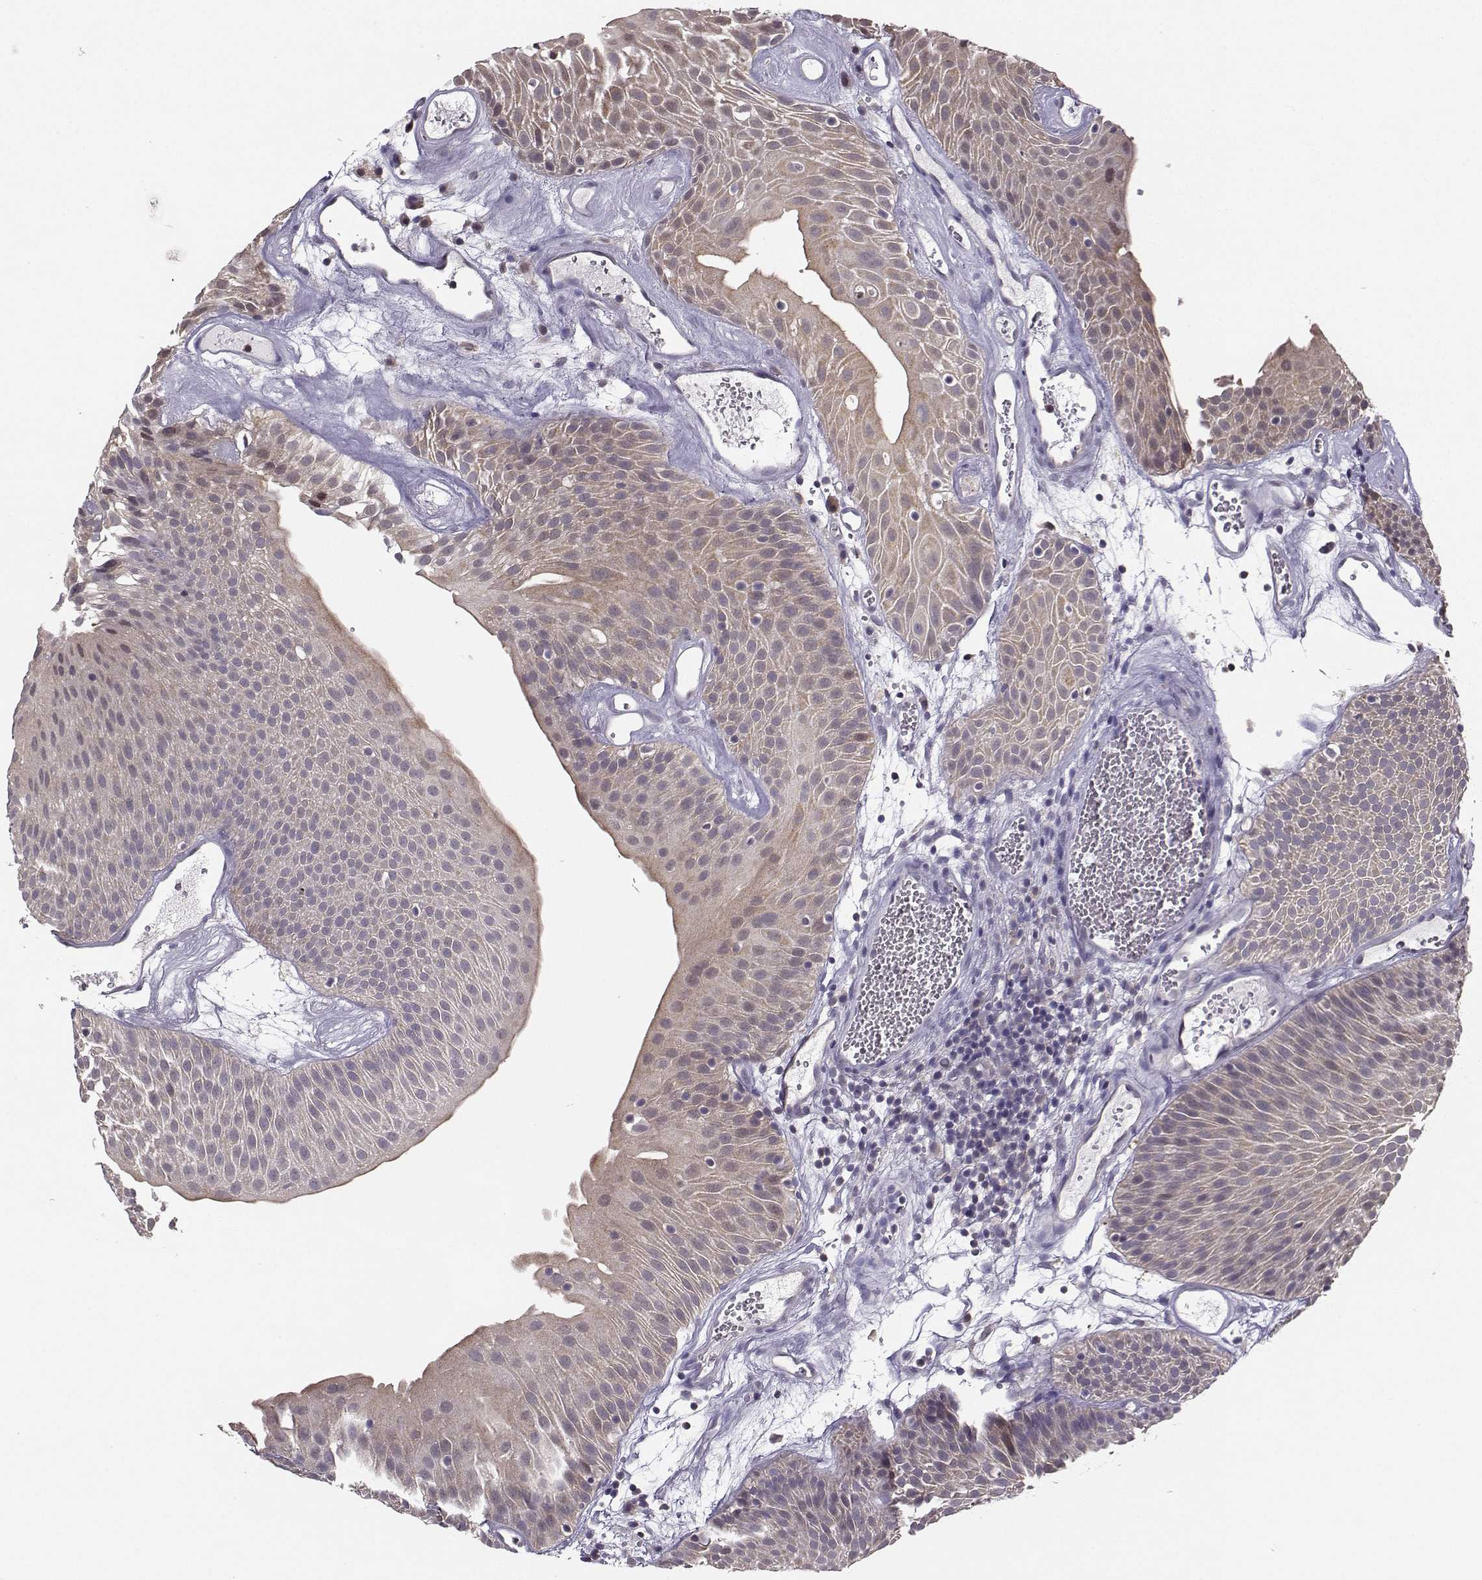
{"staining": {"intensity": "negative", "quantity": "none", "location": "none"}, "tissue": "urothelial cancer", "cell_type": "Tumor cells", "image_type": "cancer", "snomed": [{"axis": "morphology", "description": "Urothelial carcinoma, Low grade"}, {"axis": "topography", "description": "Urinary bladder"}], "caption": "This is a micrograph of immunohistochemistry (IHC) staining of urothelial cancer, which shows no positivity in tumor cells.", "gene": "PKP2", "patient": {"sex": "male", "age": 52}}